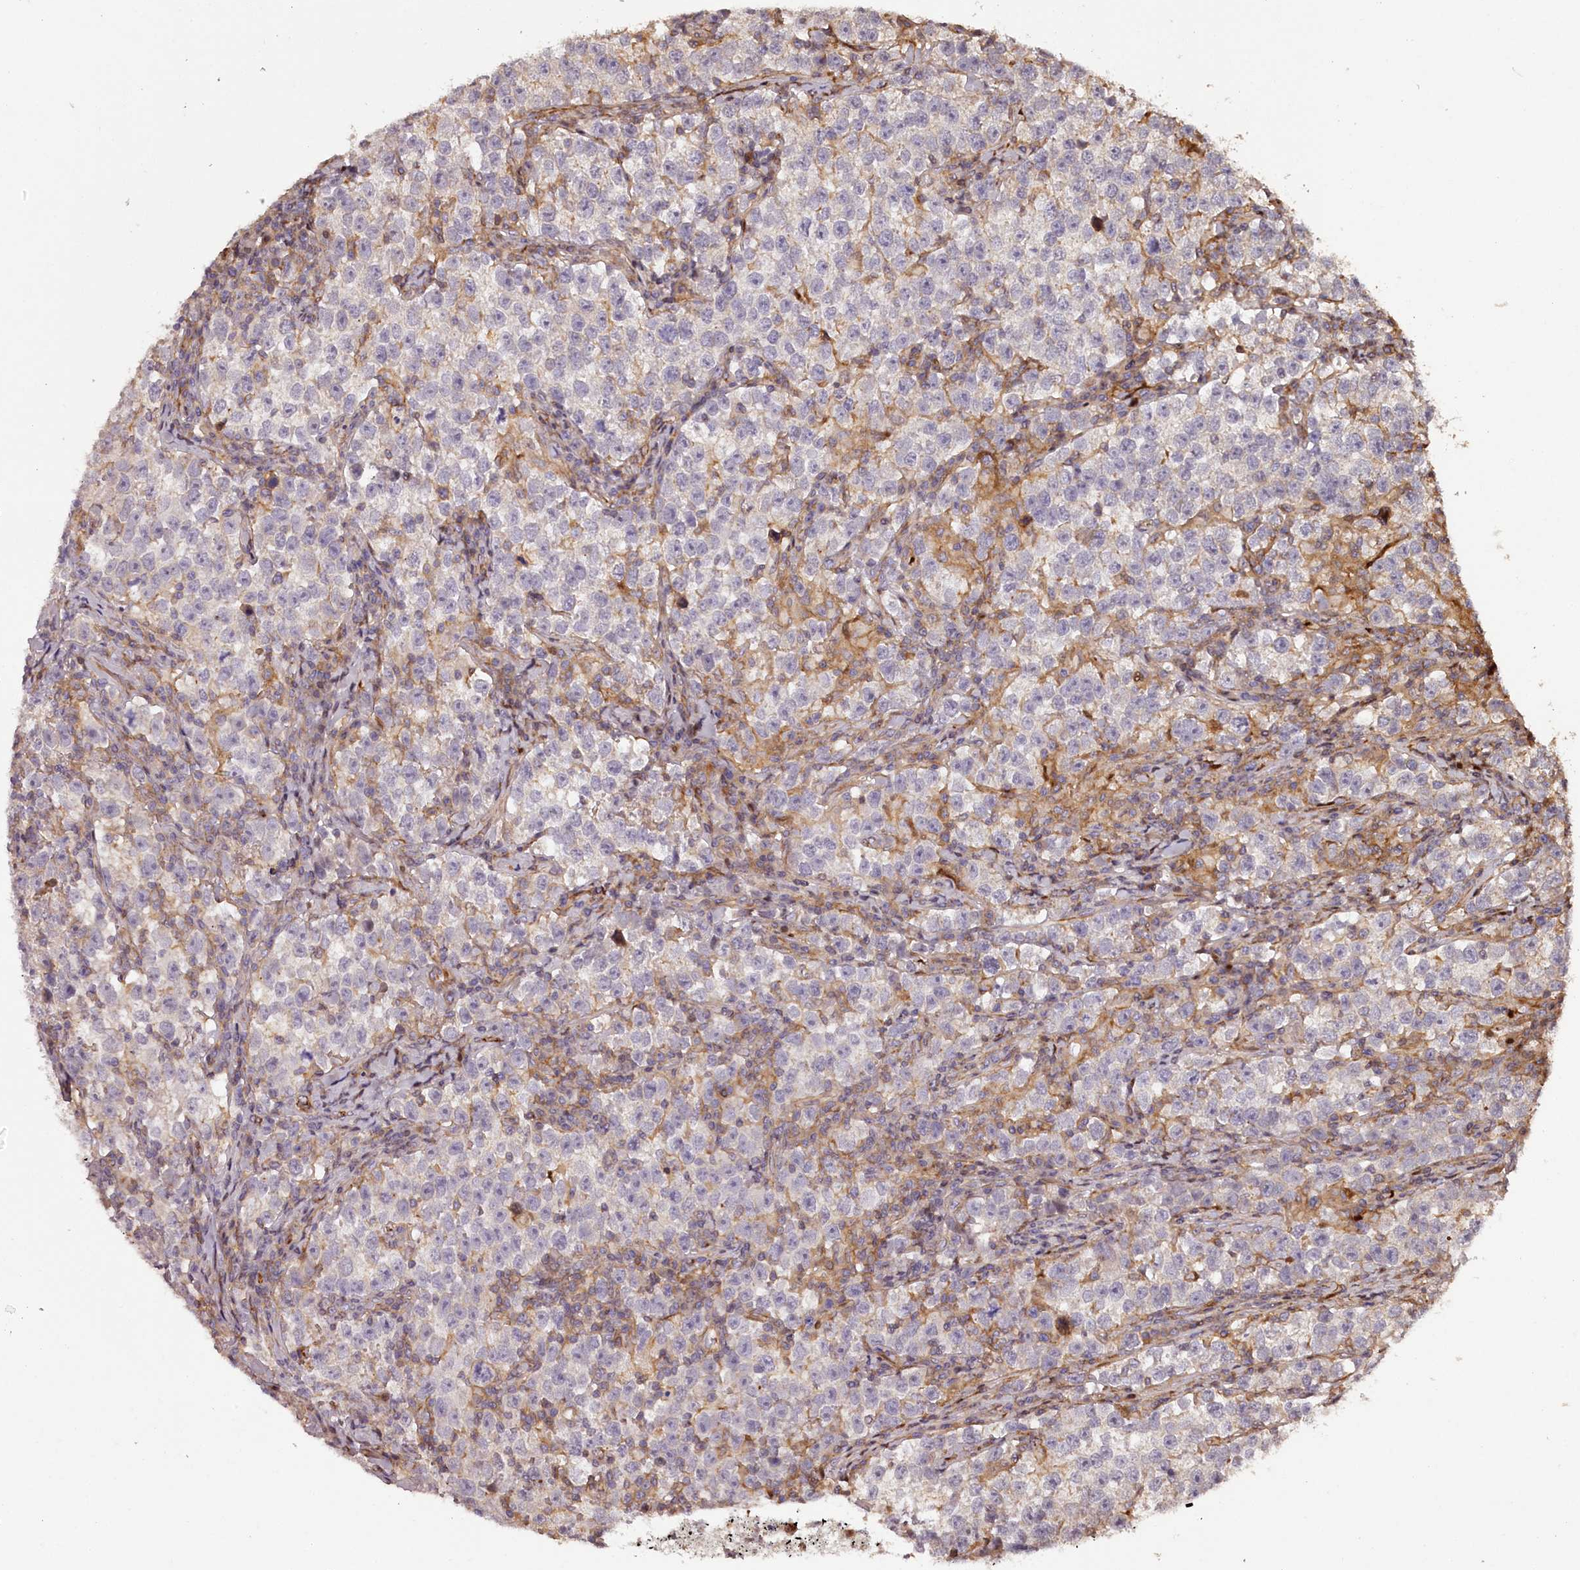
{"staining": {"intensity": "negative", "quantity": "none", "location": "none"}, "tissue": "testis cancer", "cell_type": "Tumor cells", "image_type": "cancer", "snomed": [{"axis": "morphology", "description": "Normal tissue, NOS"}, {"axis": "morphology", "description": "Seminoma, NOS"}, {"axis": "topography", "description": "Testis"}], "caption": "There is no significant staining in tumor cells of testis cancer. (Immunohistochemistry, brightfield microscopy, high magnification).", "gene": "KIF14", "patient": {"sex": "male", "age": 43}}